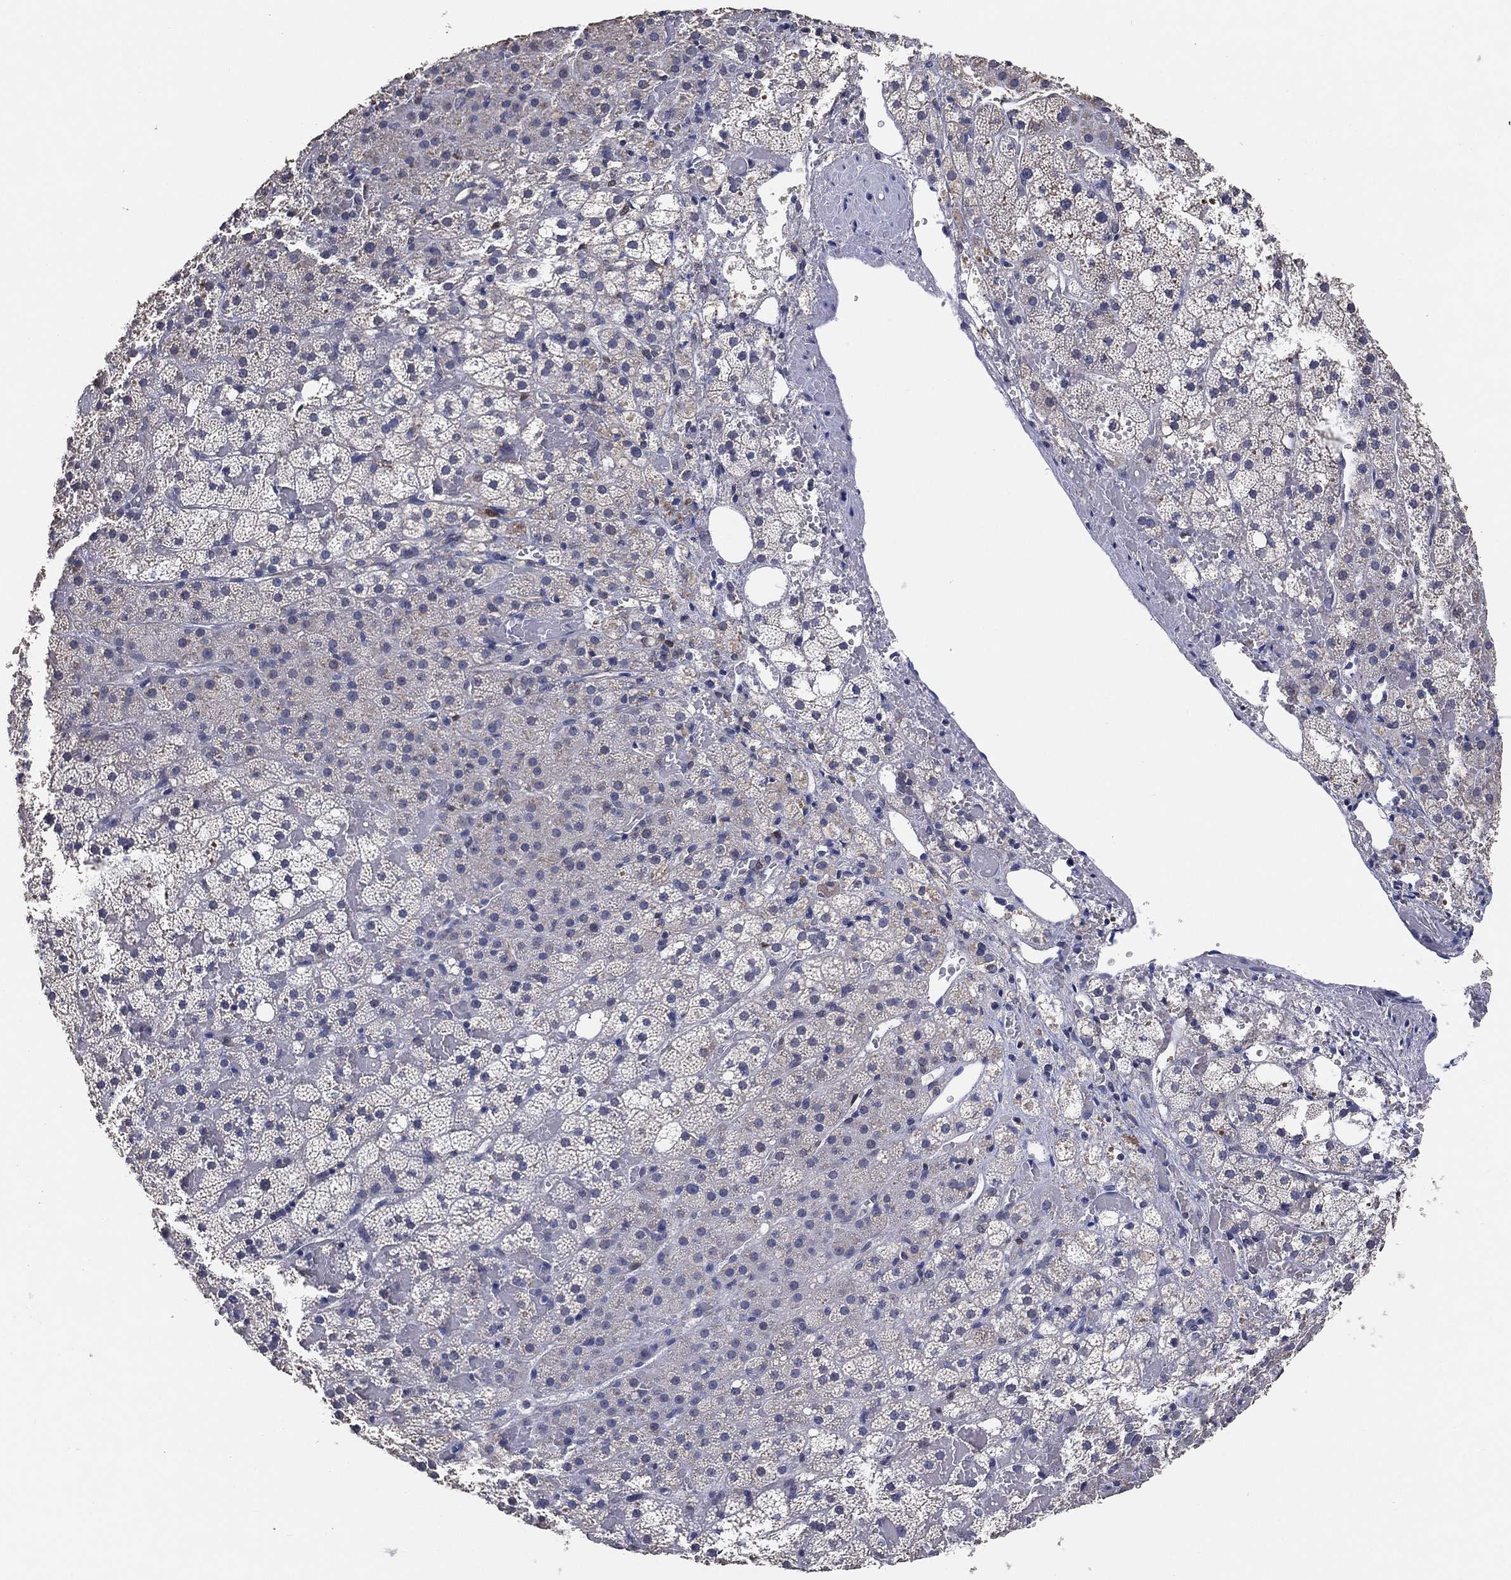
{"staining": {"intensity": "negative", "quantity": "none", "location": "none"}, "tissue": "adrenal gland", "cell_type": "Glandular cells", "image_type": "normal", "snomed": [{"axis": "morphology", "description": "Normal tissue, NOS"}, {"axis": "topography", "description": "Adrenal gland"}], "caption": "Immunohistochemical staining of benign adrenal gland exhibits no significant positivity in glandular cells.", "gene": "KLK5", "patient": {"sex": "male", "age": 53}}